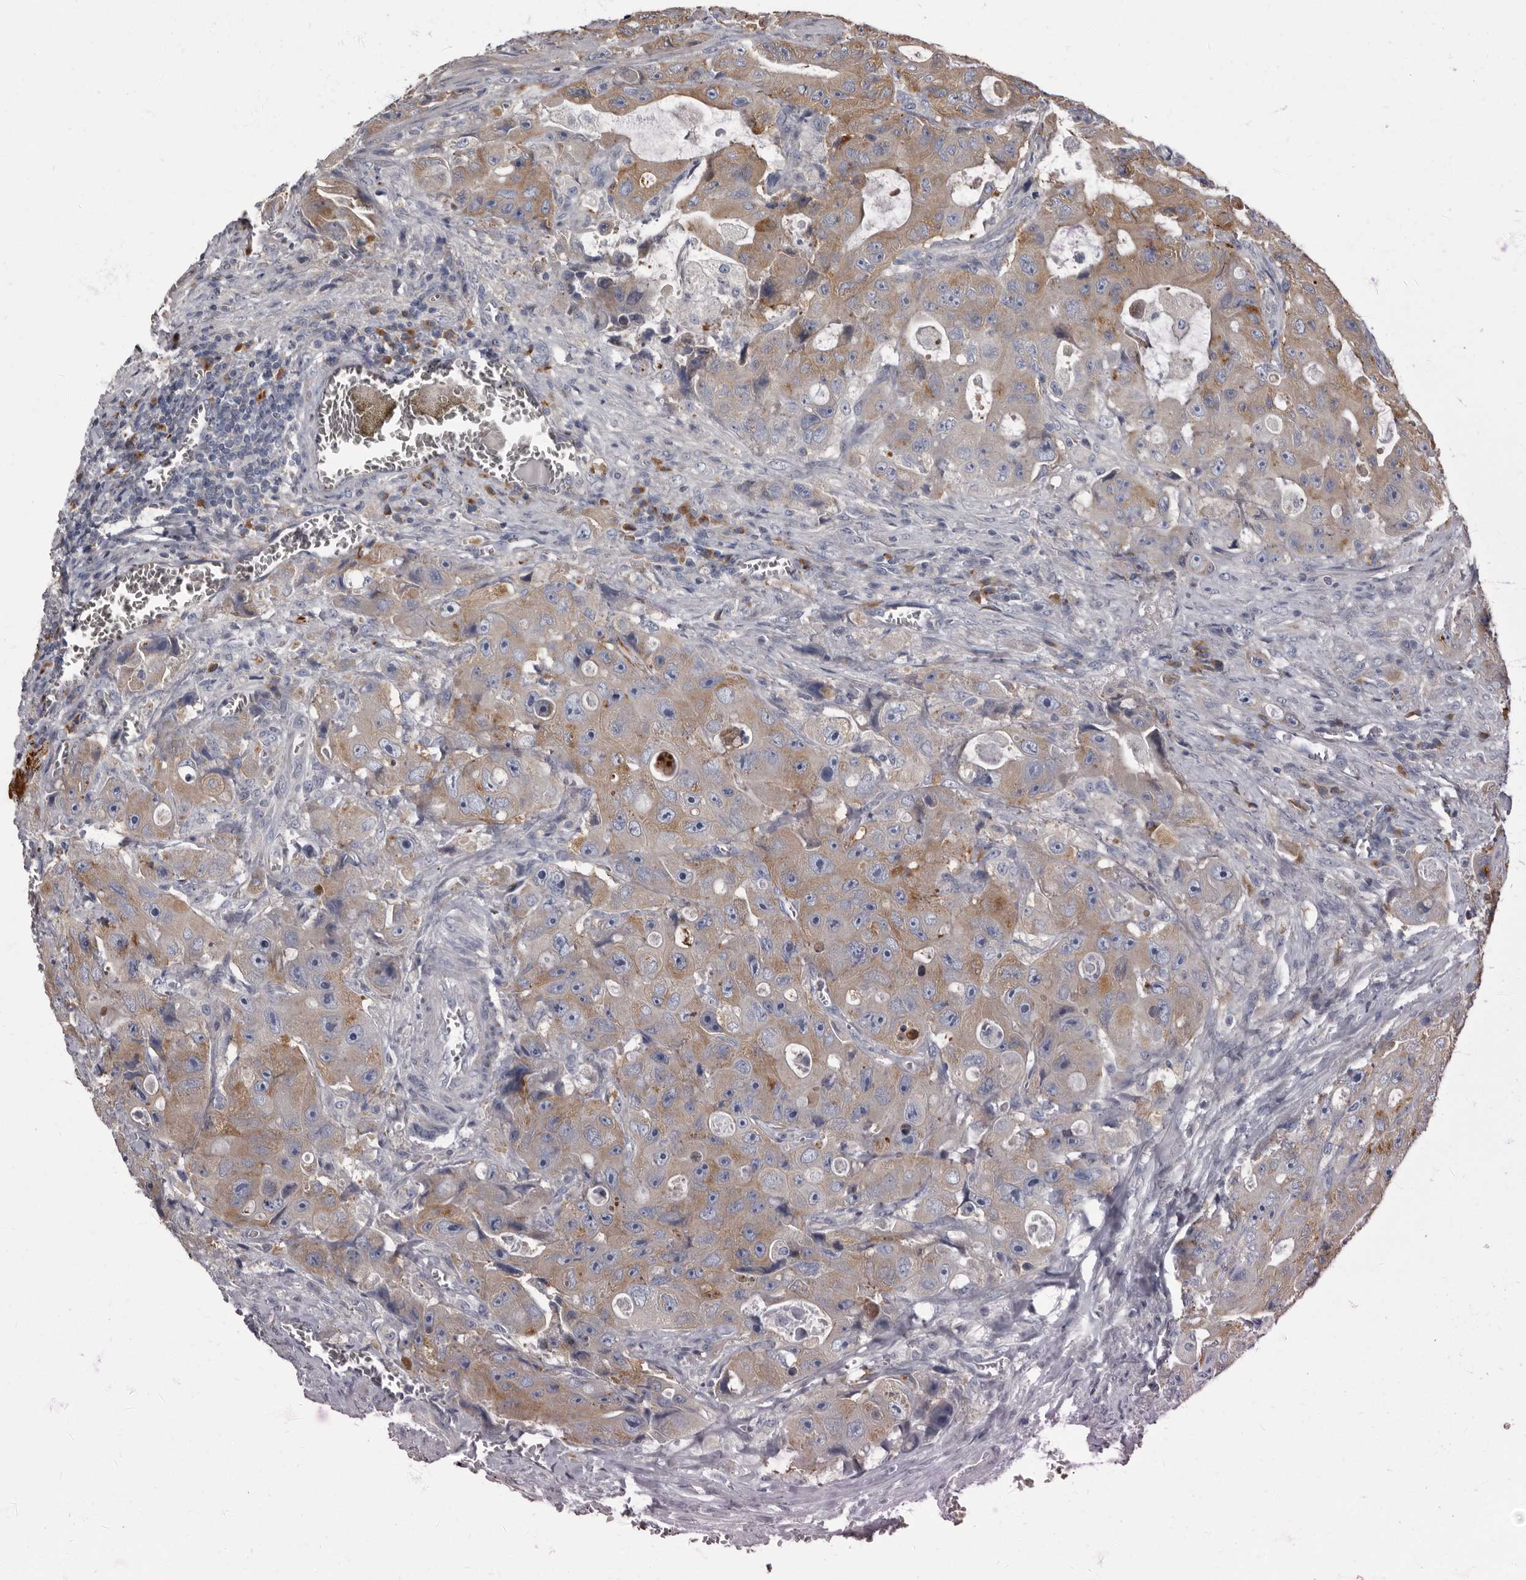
{"staining": {"intensity": "moderate", "quantity": ">75%", "location": "cytoplasmic/membranous"}, "tissue": "colorectal cancer", "cell_type": "Tumor cells", "image_type": "cancer", "snomed": [{"axis": "morphology", "description": "Adenocarcinoma, NOS"}, {"axis": "topography", "description": "Colon"}], "caption": "Colorectal cancer was stained to show a protein in brown. There is medium levels of moderate cytoplasmic/membranous positivity in about >75% of tumor cells.", "gene": "TPD52L1", "patient": {"sex": "female", "age": 46}}